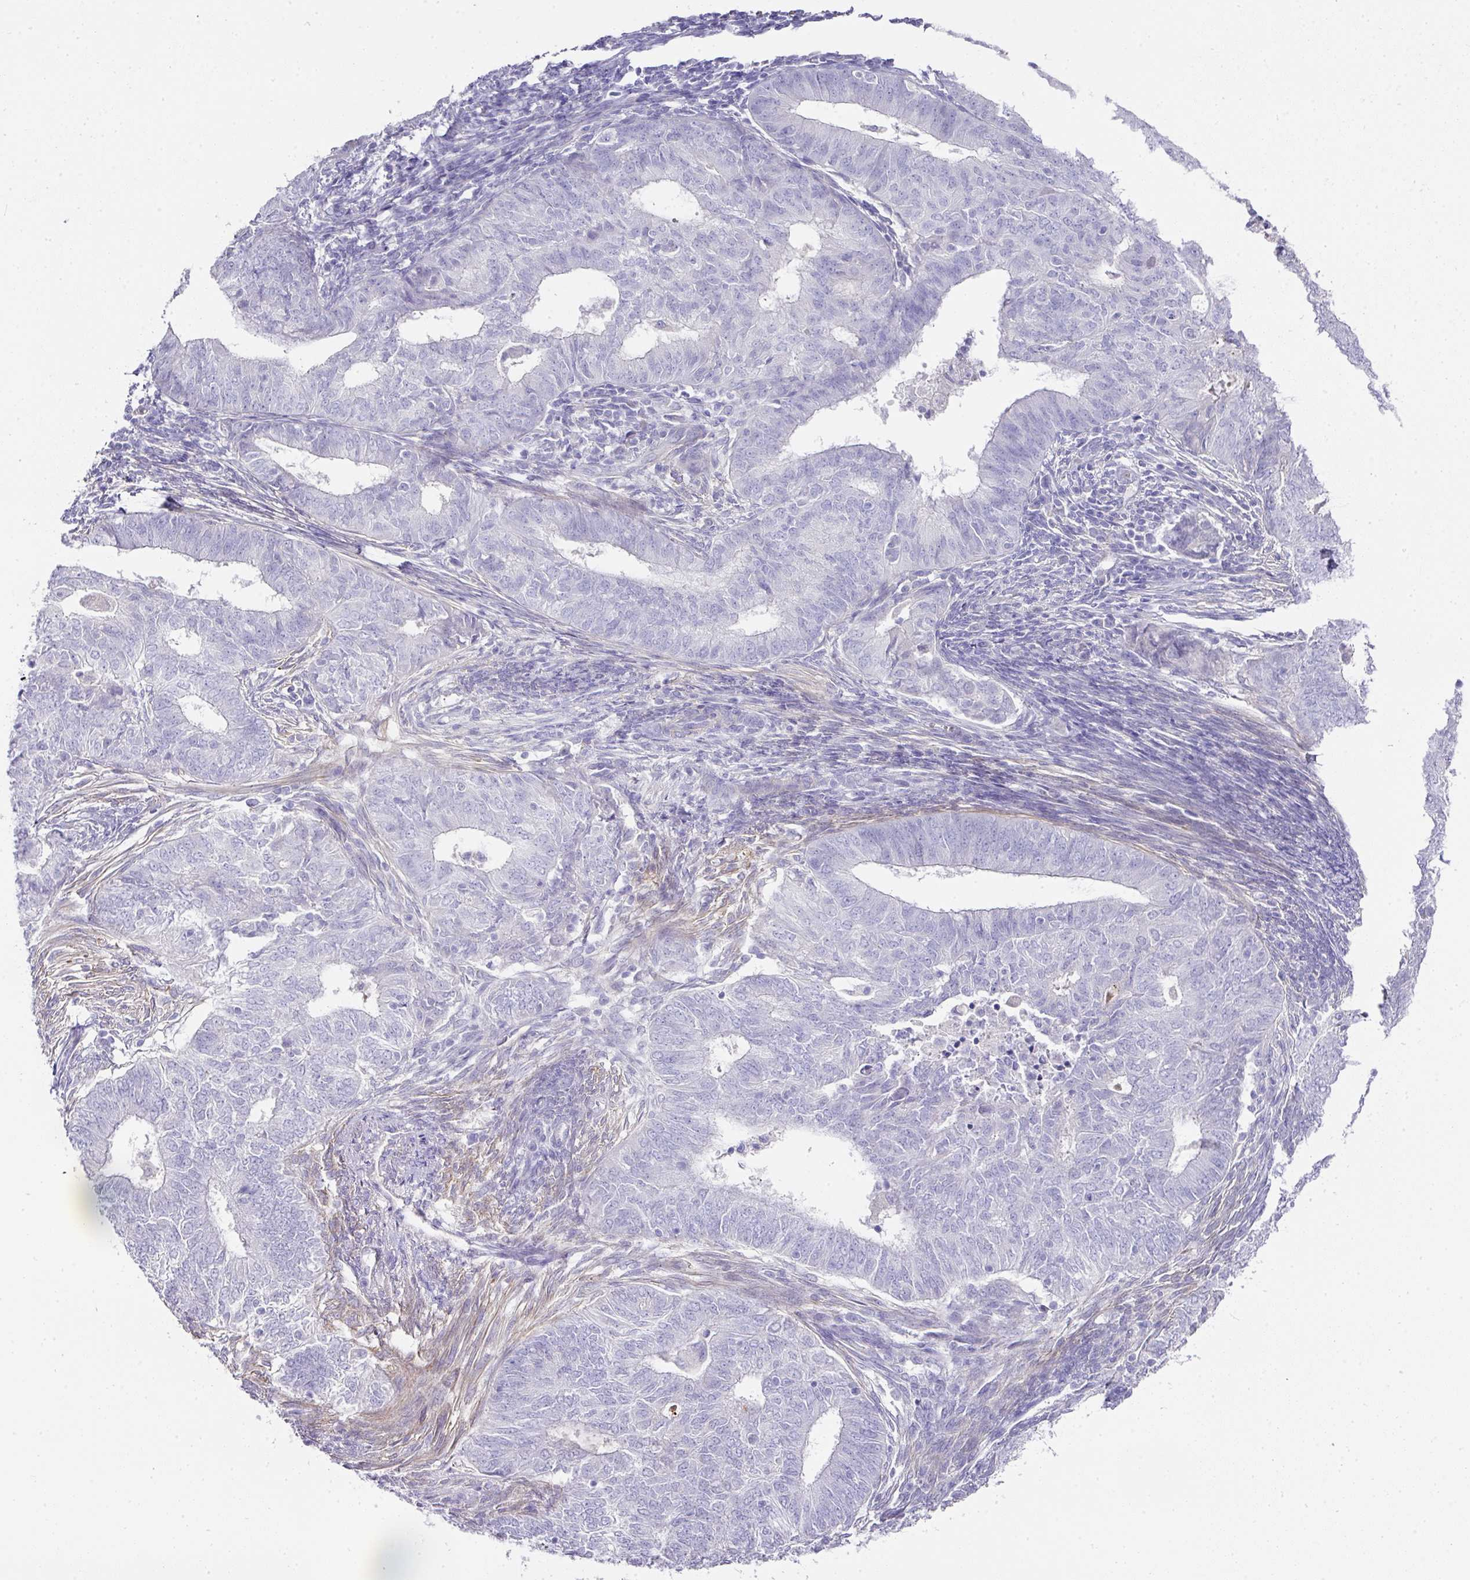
{"staining": {"intensity": "negative", "quantity": "none", "location": "none"}, "tissue": "endometrial cancer", "cell_type": "Tumor cells", "image_type": "cancer", "snomed": [{"axis": "morphology", "description": "Adenocarcinoma, NOS"}, {"axis": "topography", "description": "Endometrium"}], "caption": "IHC photomicrograph of human endometrial cancer stained for a protein (brown), which demonstrates no positivity in tumor cells. (Stains: DAB (3,3'-diaminobenzidine) immunohistochemistry with hematoxylin counter stain, Microscopy: brightfield microscopy at high magnification).", "gene": "TARM1", "patient": {"sex": "female", "age": 62}}